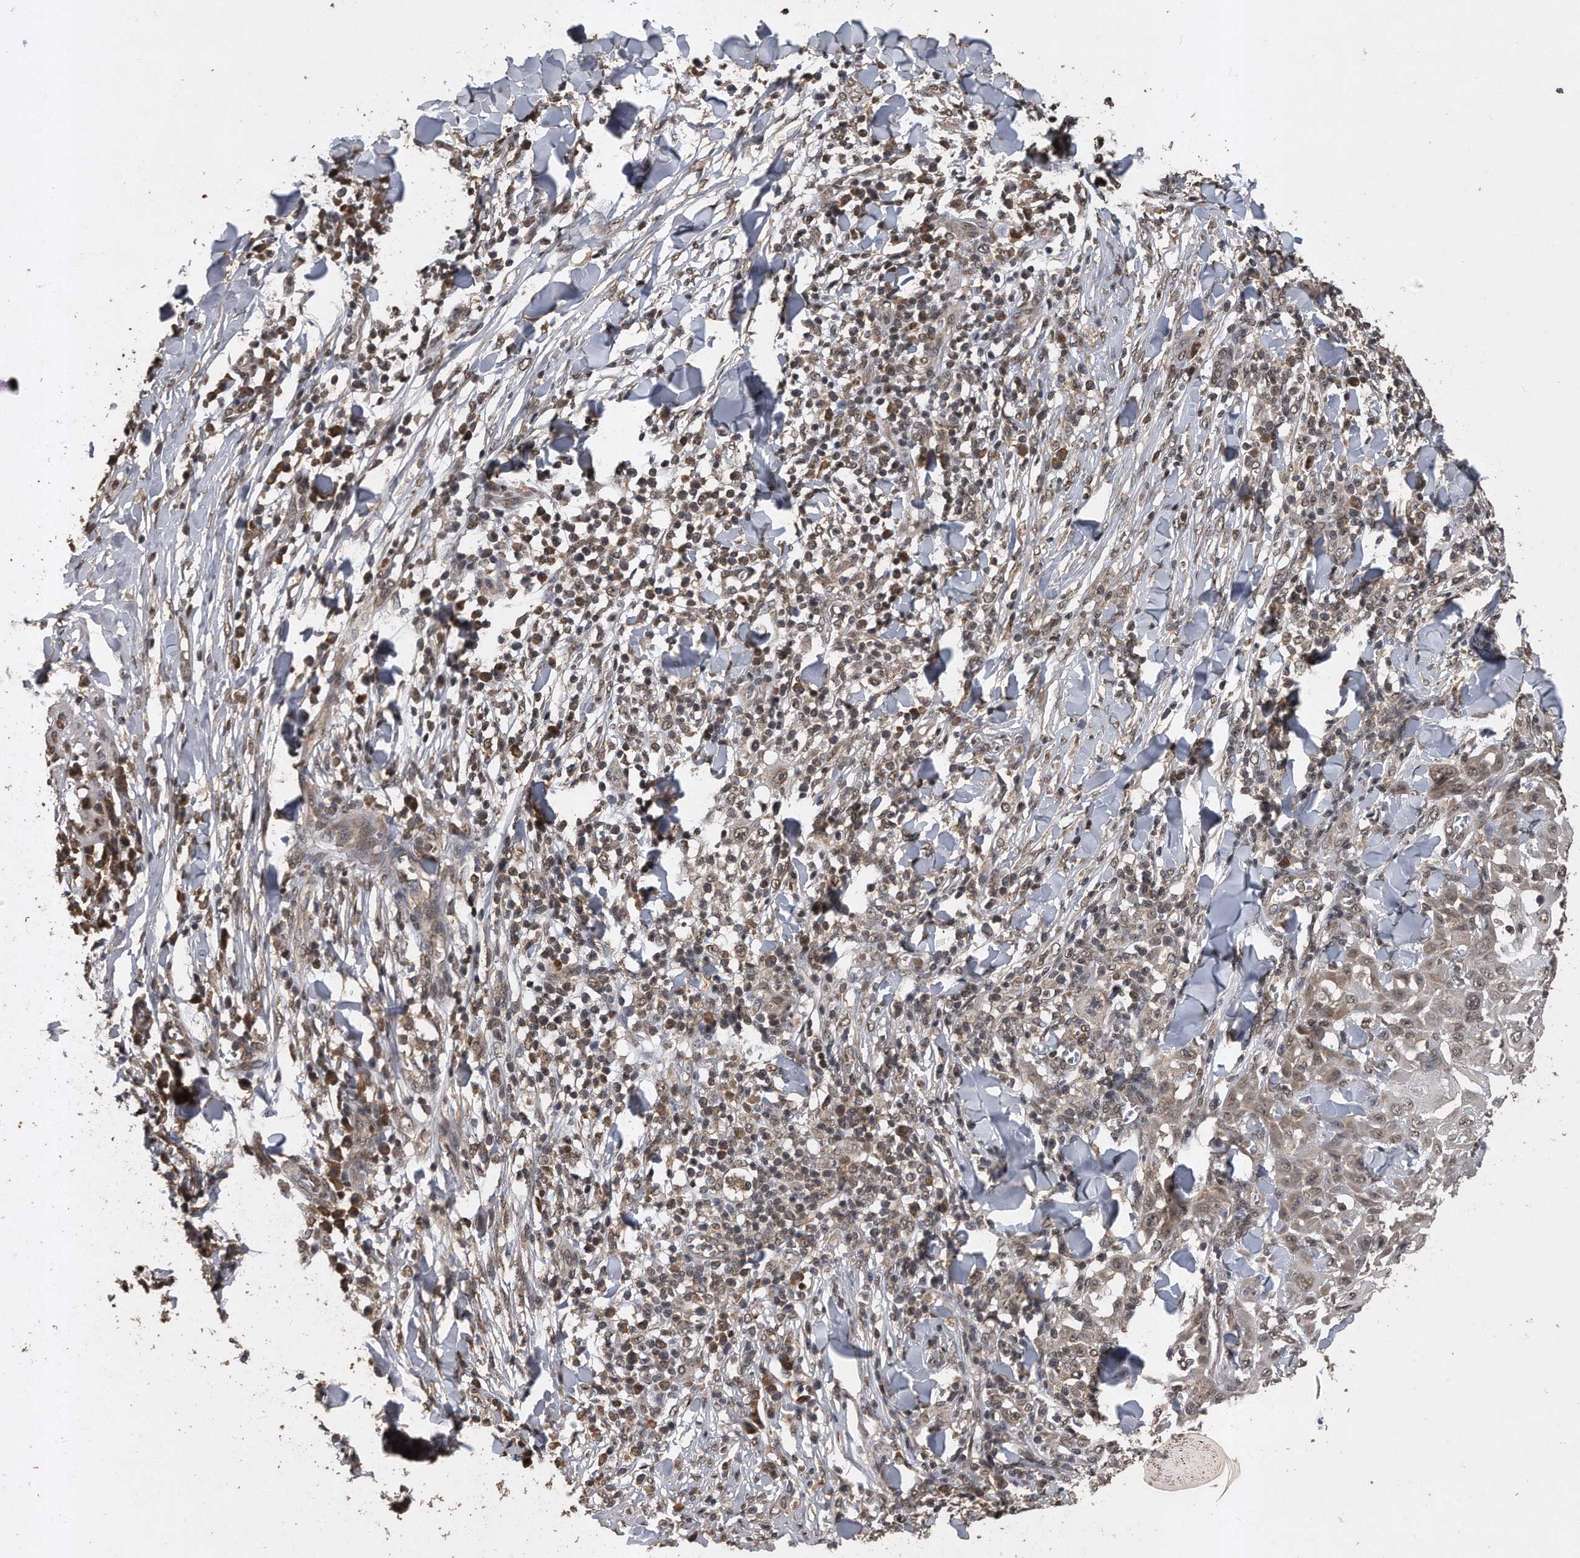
{"staining": {"intensity": "weak", "quantity": ">75%", "location": "nuclear"}, "tissue": "skin cancer", "cell_type": "Tumor cells", "image_type": "cancer", "snomed": [{"axis": "morphology", "description": "Squamous cell carcinoma, NOS"}, {"axis": "topography", "description": "Skin"}], "caption": "Skin cancer stained for a protein (brown) reveals weak nuclear positive staining in about >75% of tumor cells.", "gene": "CRYZL1", "patient": {"sex": "male", "age": 24}}